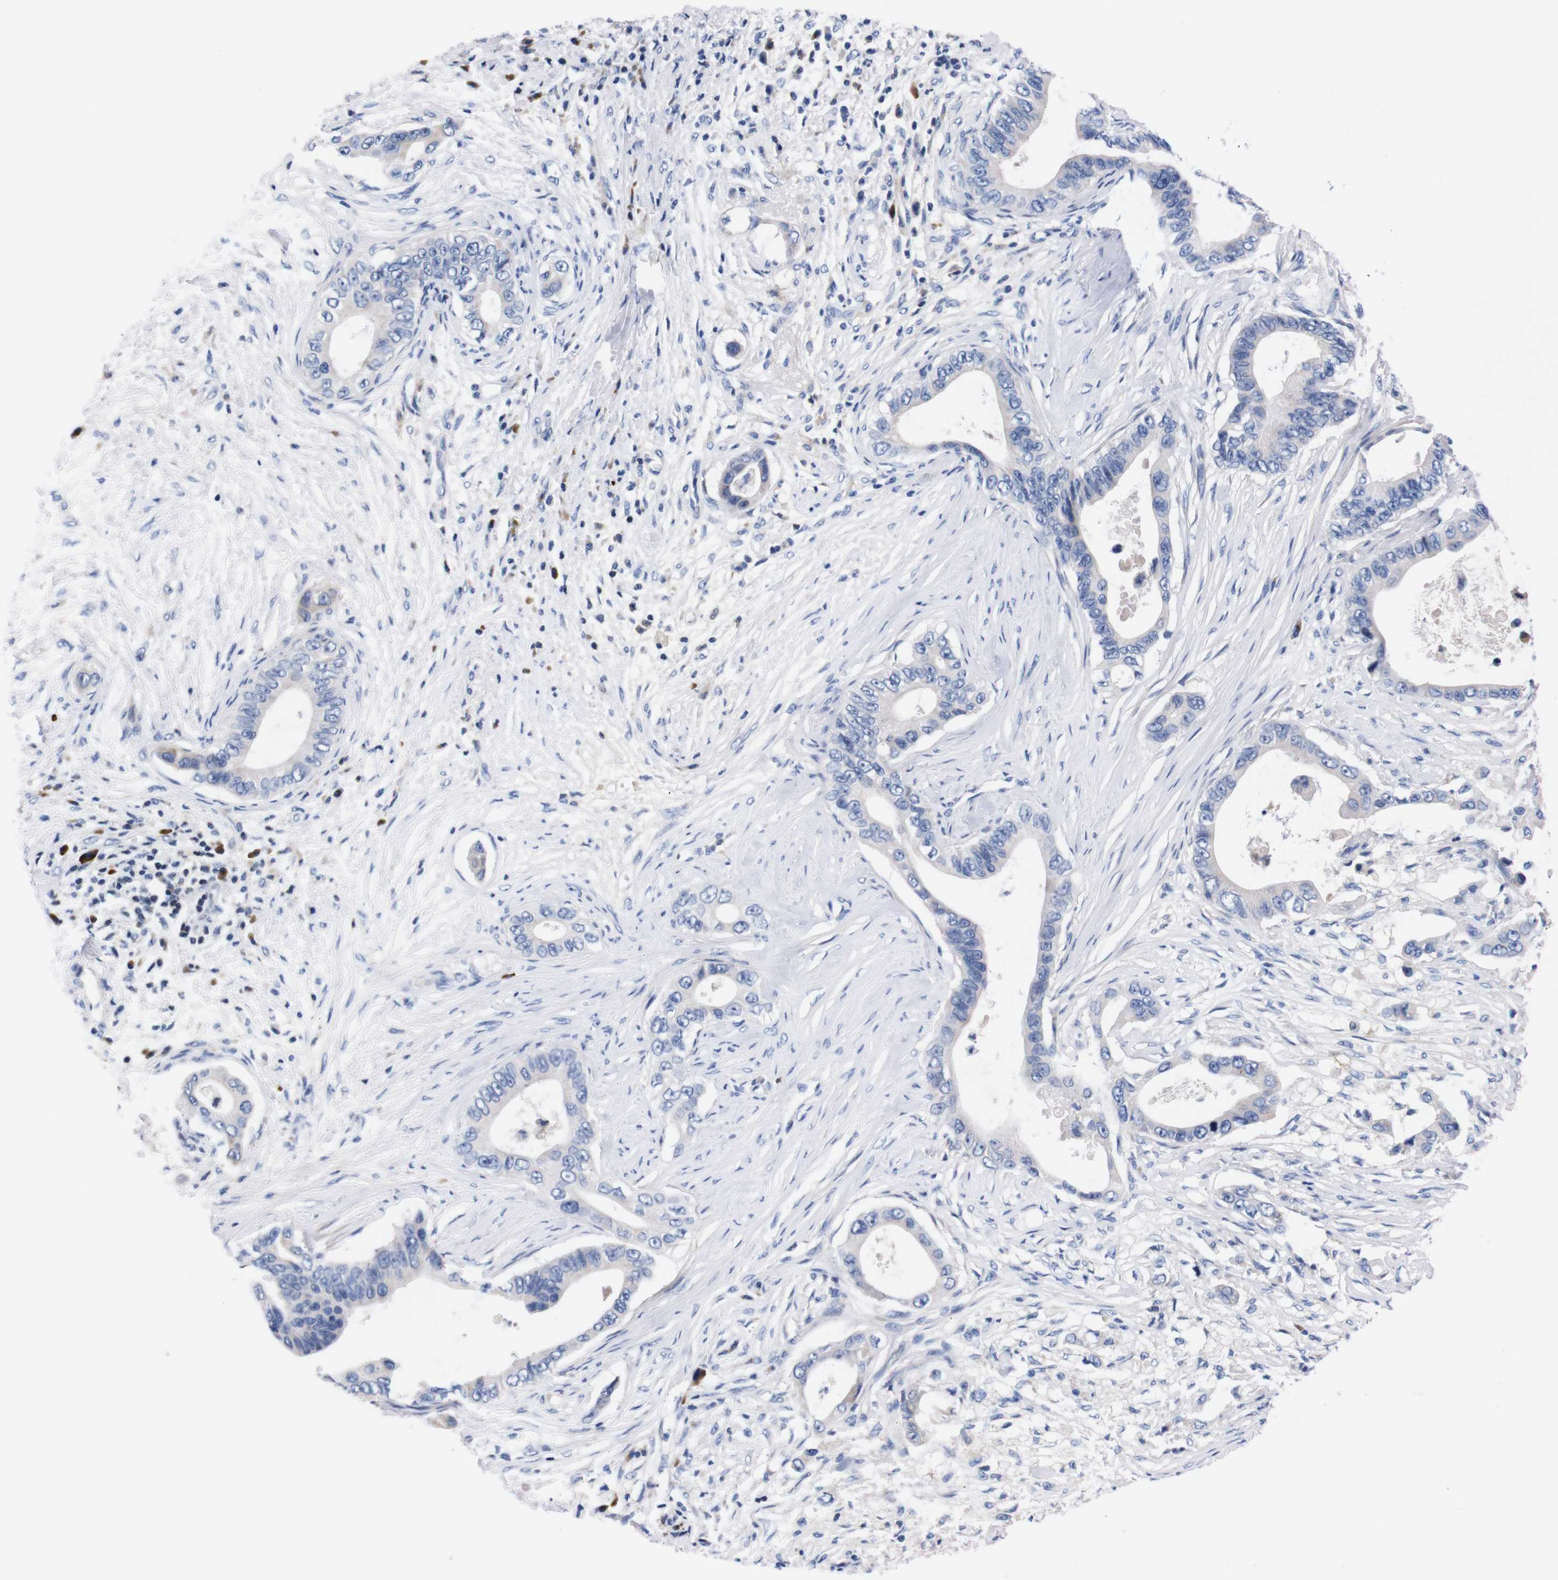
{"staining": {"intensity": "negative", "quantity": "none", "location": "none"}, "tissue": "pancreatic cancer", "cell_type": "Tumor cells", "image_type": "cancer", "snomed": [{"axis": "morphology", "description": "Adenocarcinoma, NOS"}, {"axis": "topography", "description": "Pancreas"}], "caption": "This is an immunohistochemistry image of adenocarcinoma (pancreatic). There is no expression in tumor cells.", "gene": "FAM210A", "patient": {"sex": "male", "age": 77}}